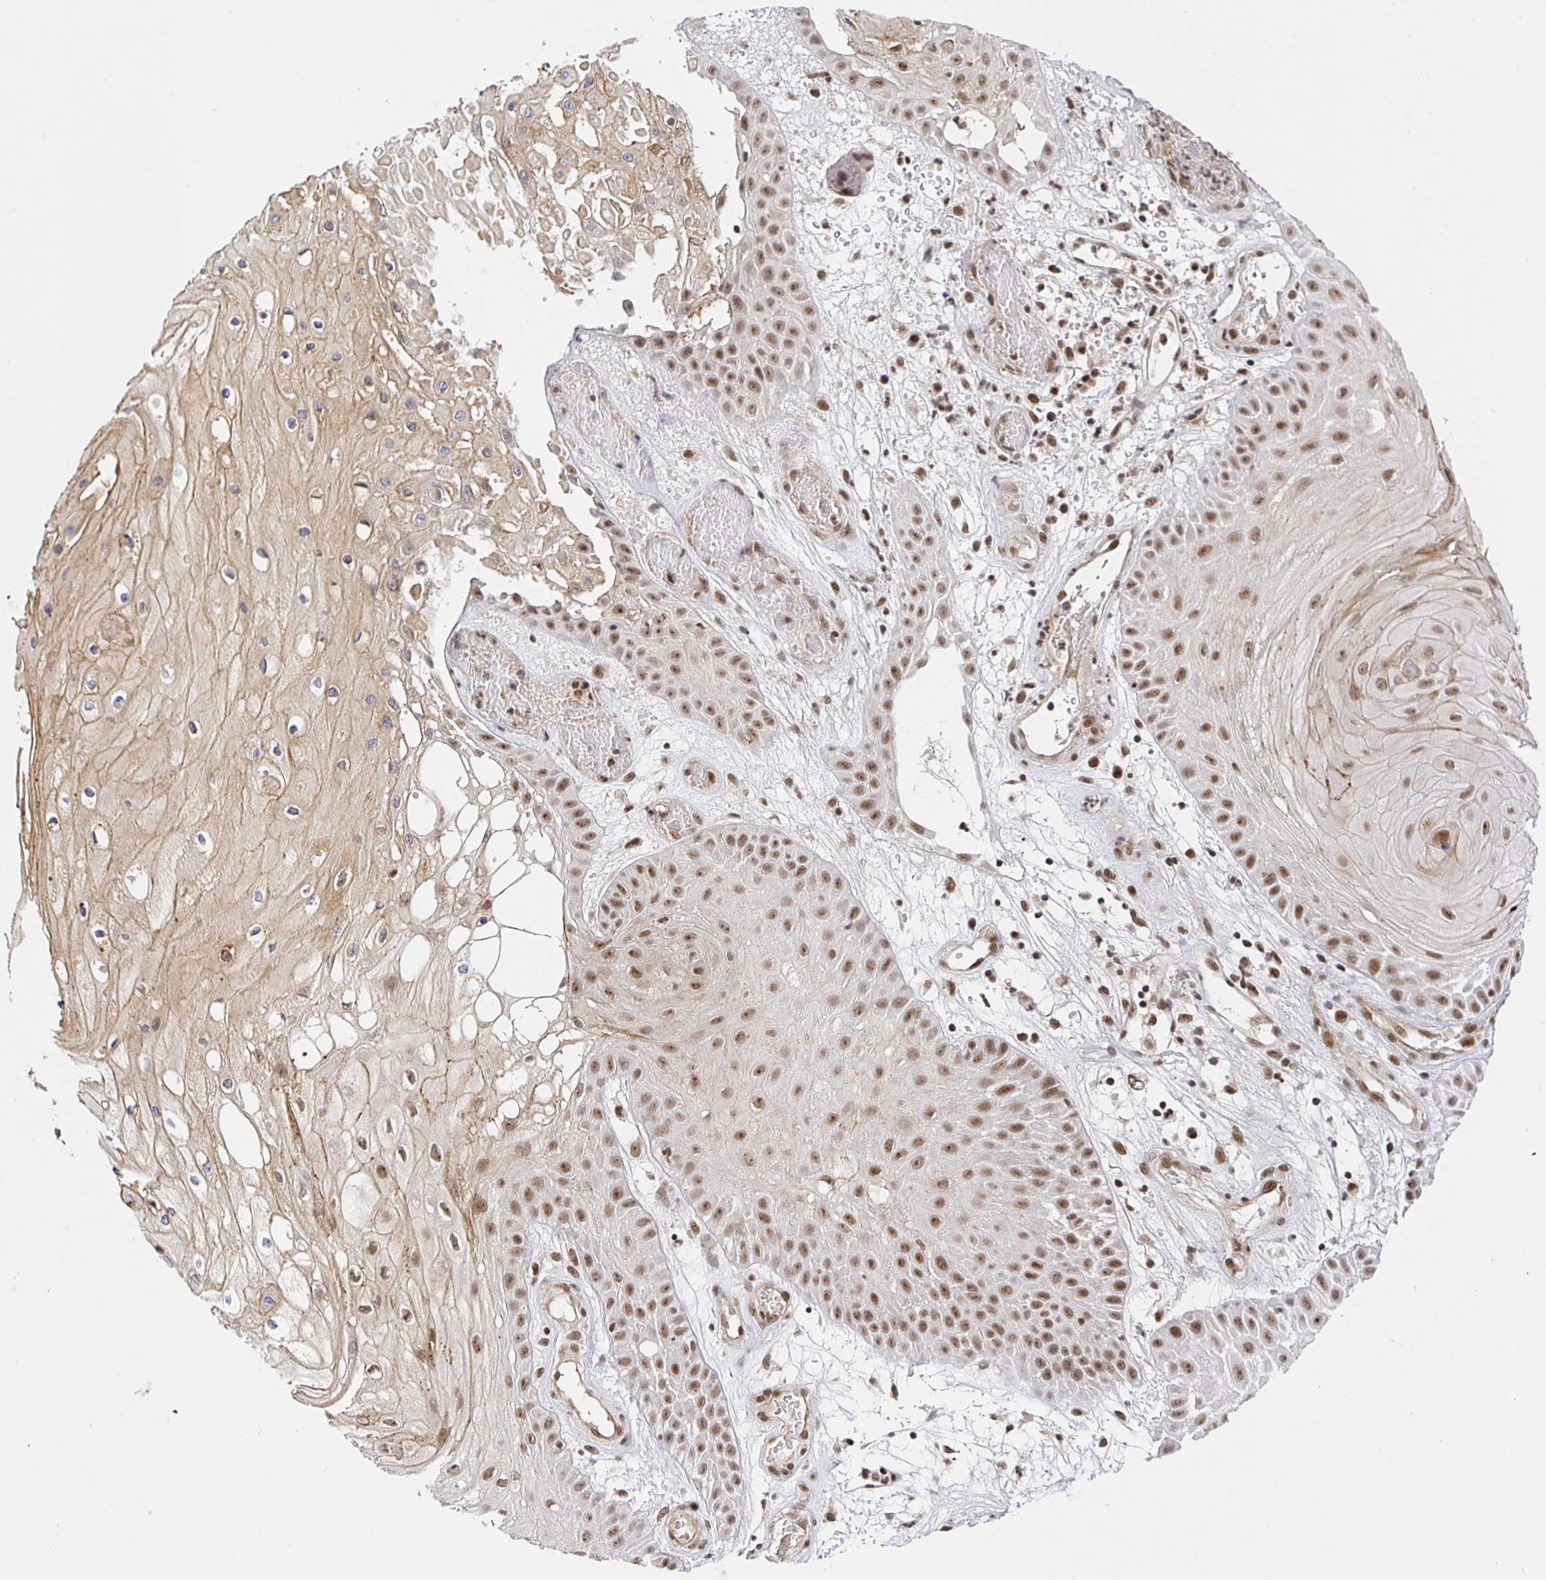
{"staining": {"intensity": "moderate", "quantity": ">75%", "location": "nuclear"}, "tissue": "skin cancer", "cell_type": "Tumor cells", "image_type": "cancer", "snomed": [{"axis": "morphology", "description": "Squamous cell carcinoma, NOS"}, {"axis": "topography", "description": "Skin"}], "caption": "A high-resolution micrograph shows IHC staining of skin cancer, which displays moderate nuclear staining in about >75% of tumor cells. (Stains: DAB (3,3'-diaminobenzidine) in brown, nuclei in blue, Microscopy: brightfield microscopy at high magnification).", "gene": "USF1", "patient": {"sex": "male", "age": 70}}